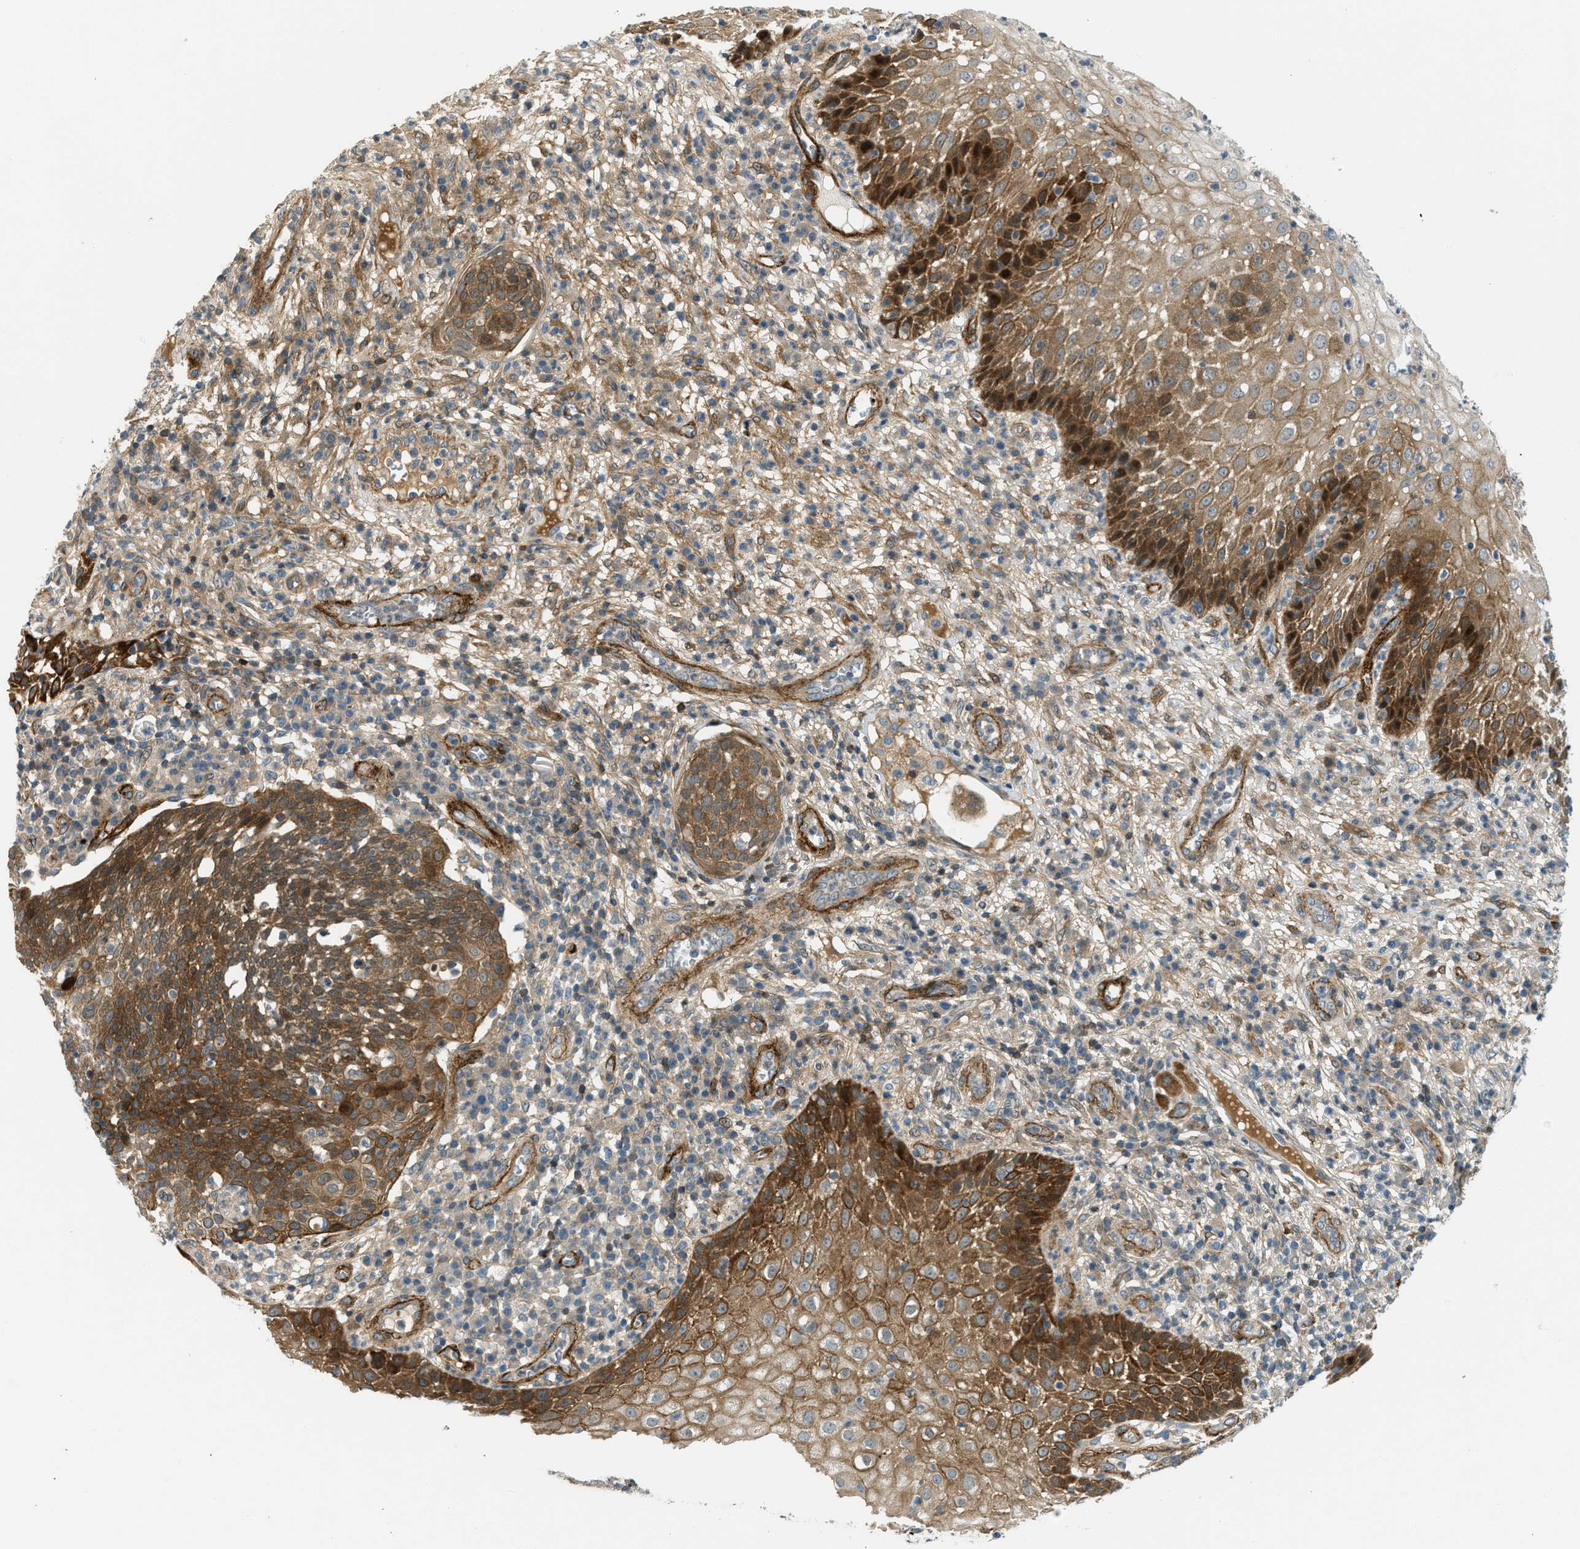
{"staining": {"intensity": "moderate", "quantity": ">75%", "location": "cytoplasmic/membranous"}, "tissue": "cervical cancer", "cell_type": "Tumor cells", "image_type": "cancer", "snomed": [{"axis": "morphology", "description": "Squamous cell carcinoma, NOS"}, {"axis": "topography", "description": "Cervix"}], "caption": "Immunohistochemical staining of human cervical cancer demonstrates medium levels of moderate cytoplasmic/membranous protein staining in about >75% of tumor cells.", "gene": "EDNRA", "patient": {"sex": "female", "age": 34}}